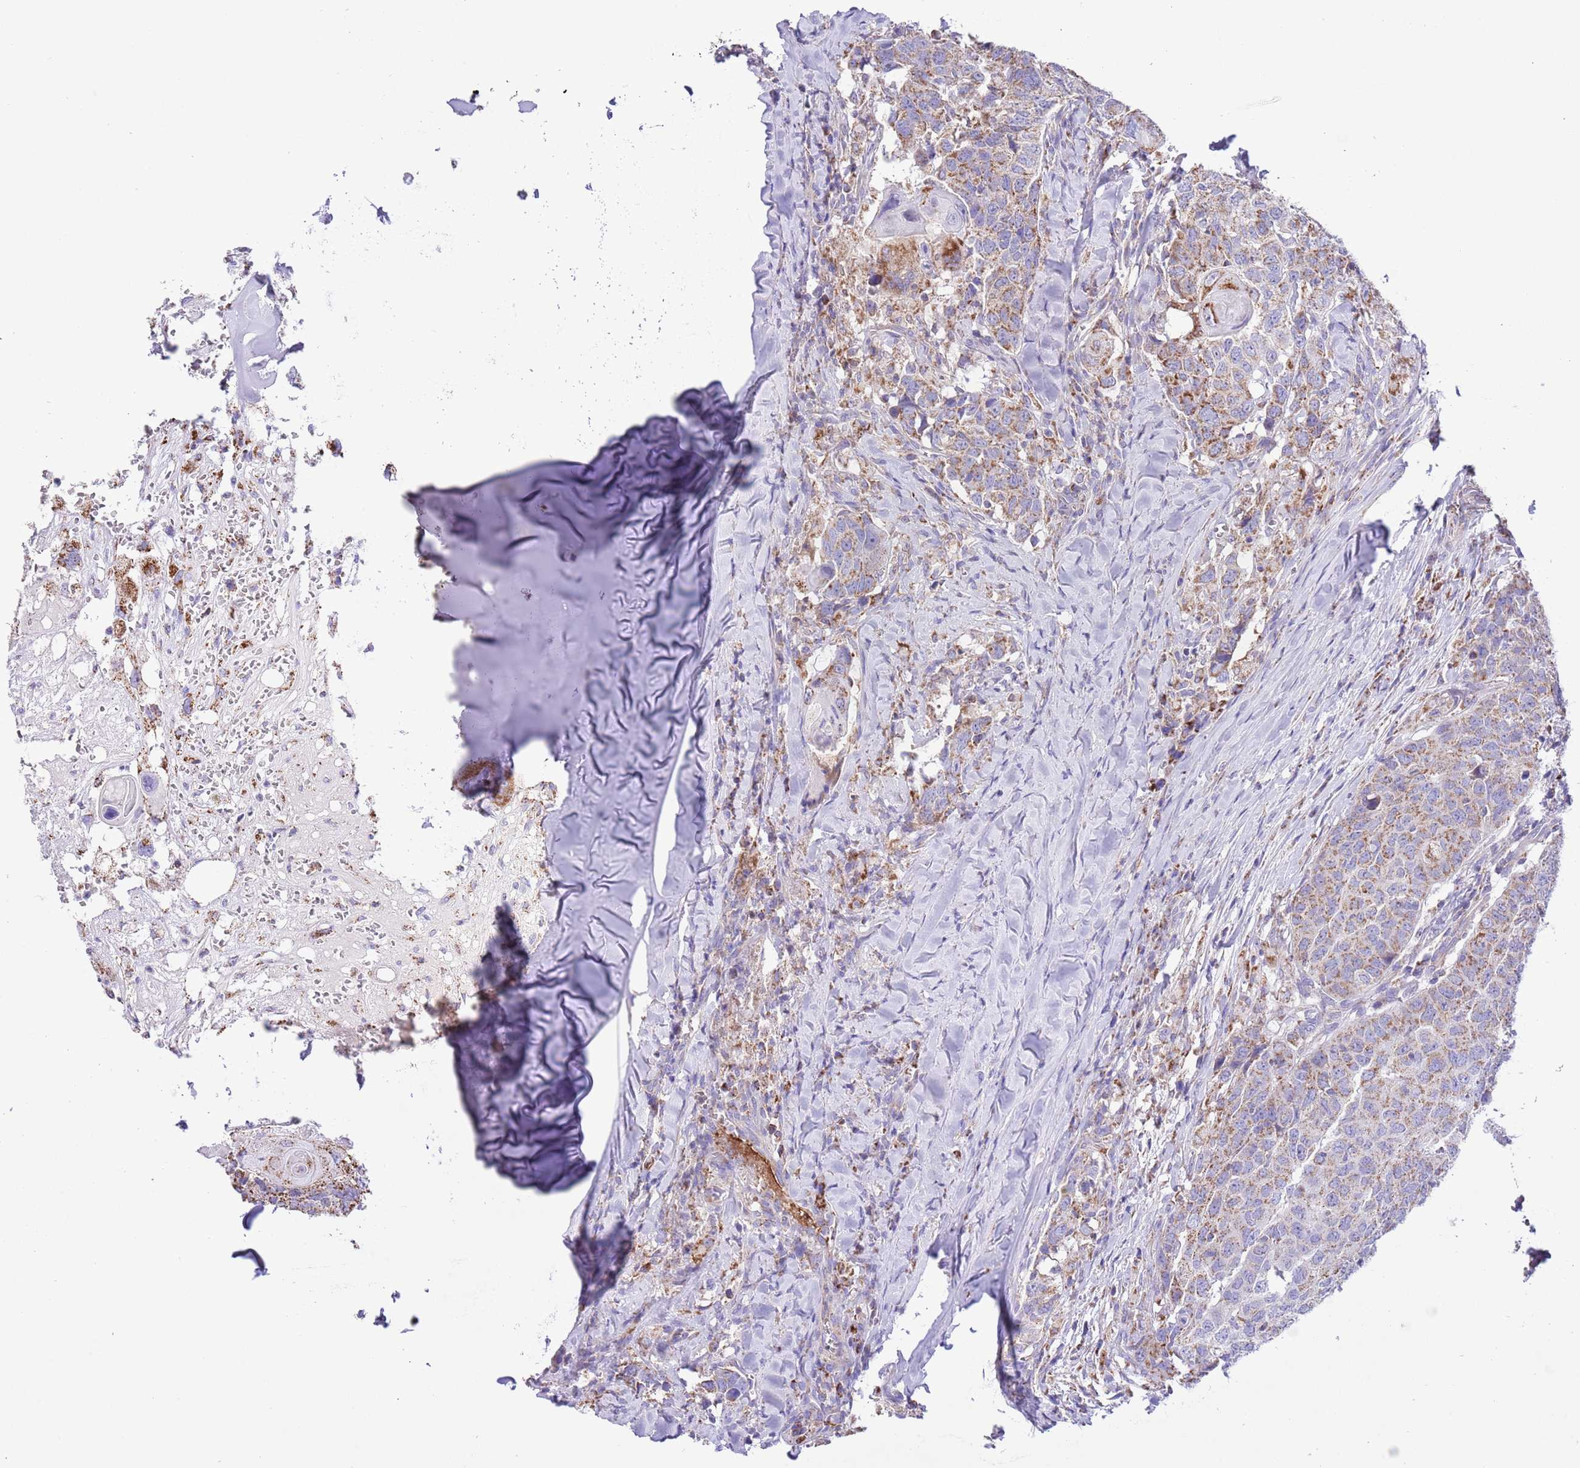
{"staining": {"intensity": "moderate", "quantity": "25%-75%", "location": "cytoplasmic/membranous"}, "tissue": "head and neck cancer", "cell_type": "Tumor cells", "image_type": "cancer", "snomed": [{"axis": "morphology", "description": "Normal tissue, NOS"}, {"axis": "morphology", "description": "Squamous cell carcinoma, NOS"}, {"axis": "topography", "description": "Skeletal muscle"}, {"axis": "topography", "description": "Vascular tissue"}, {"axis": "topography", "description": "Peripheral nerve tissue"}, {"axis": "topography", "description": "Head-Neck"}], "caption": "Human squamous cell carcinoma (head and neck) stained for a protein (brown) reveals moderate cytoplasmic/membranous positive expression in about 25%-75% of tumor cells.", "gene": "SS18L2", "patient": {"sex": "male", "age": 66}}